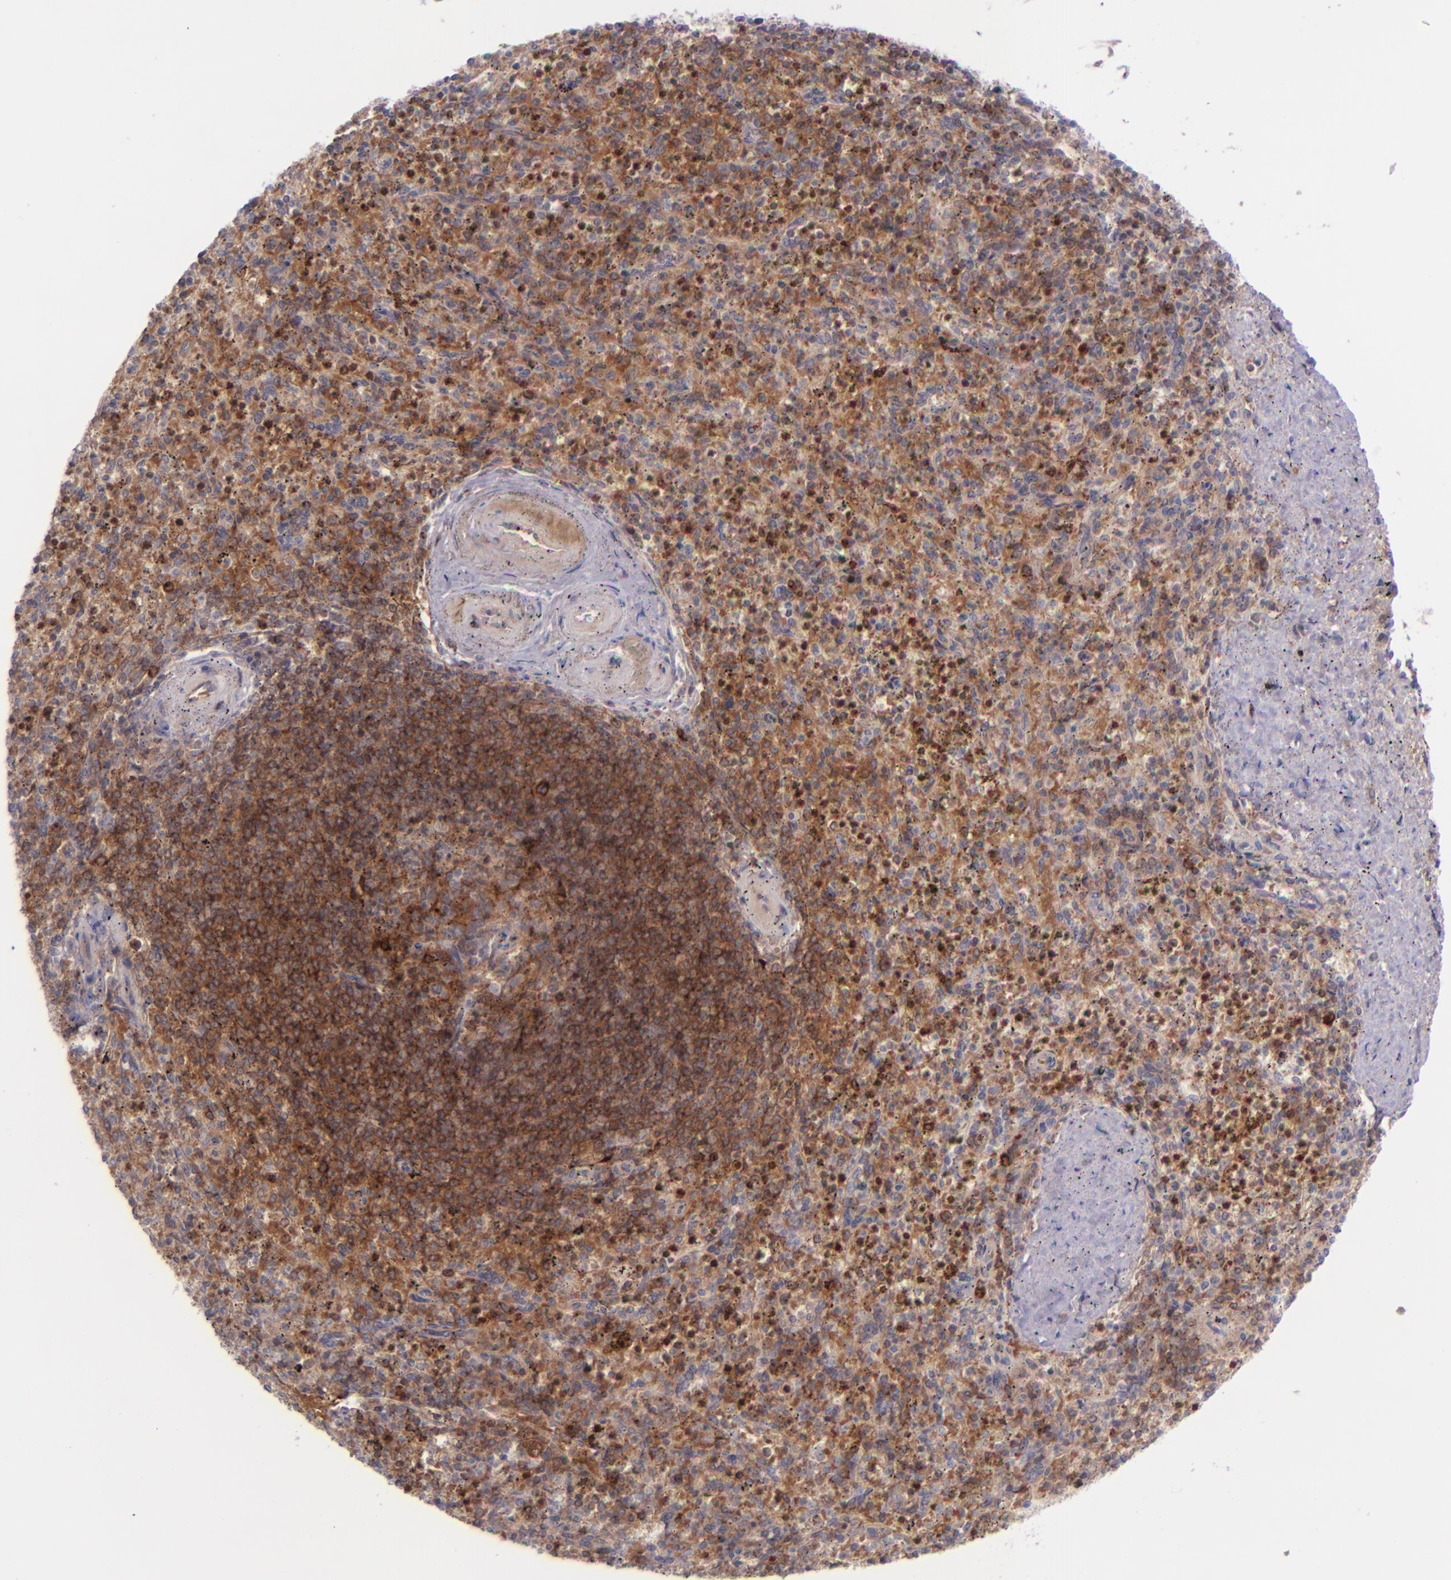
{"staining": {"intensity": "moderate", "quantity": ">75%", "location": "cytoplasmic/membranous"}, "tissue": "spleen", "cell_type": "Cells in red pulp", "image_type": "normal", "snomed": [{"axis": "morphology", "description": "Normal tissue, NOS"}, {"axis": "topography", "description": "Spleen"}], "caption": "A micrograph of human spleen stained for a protein displays moderate cytoplasmic/membranous brown staining in cells in red pulp. The protein is stained brown, and the nuclei are stained in blue (DAB (3,3'-diaminobenzidine) IHC with brightfield microscopy, high magnification).", "gene": "SELL", "patient": {"sex": "male", "age": 72}}